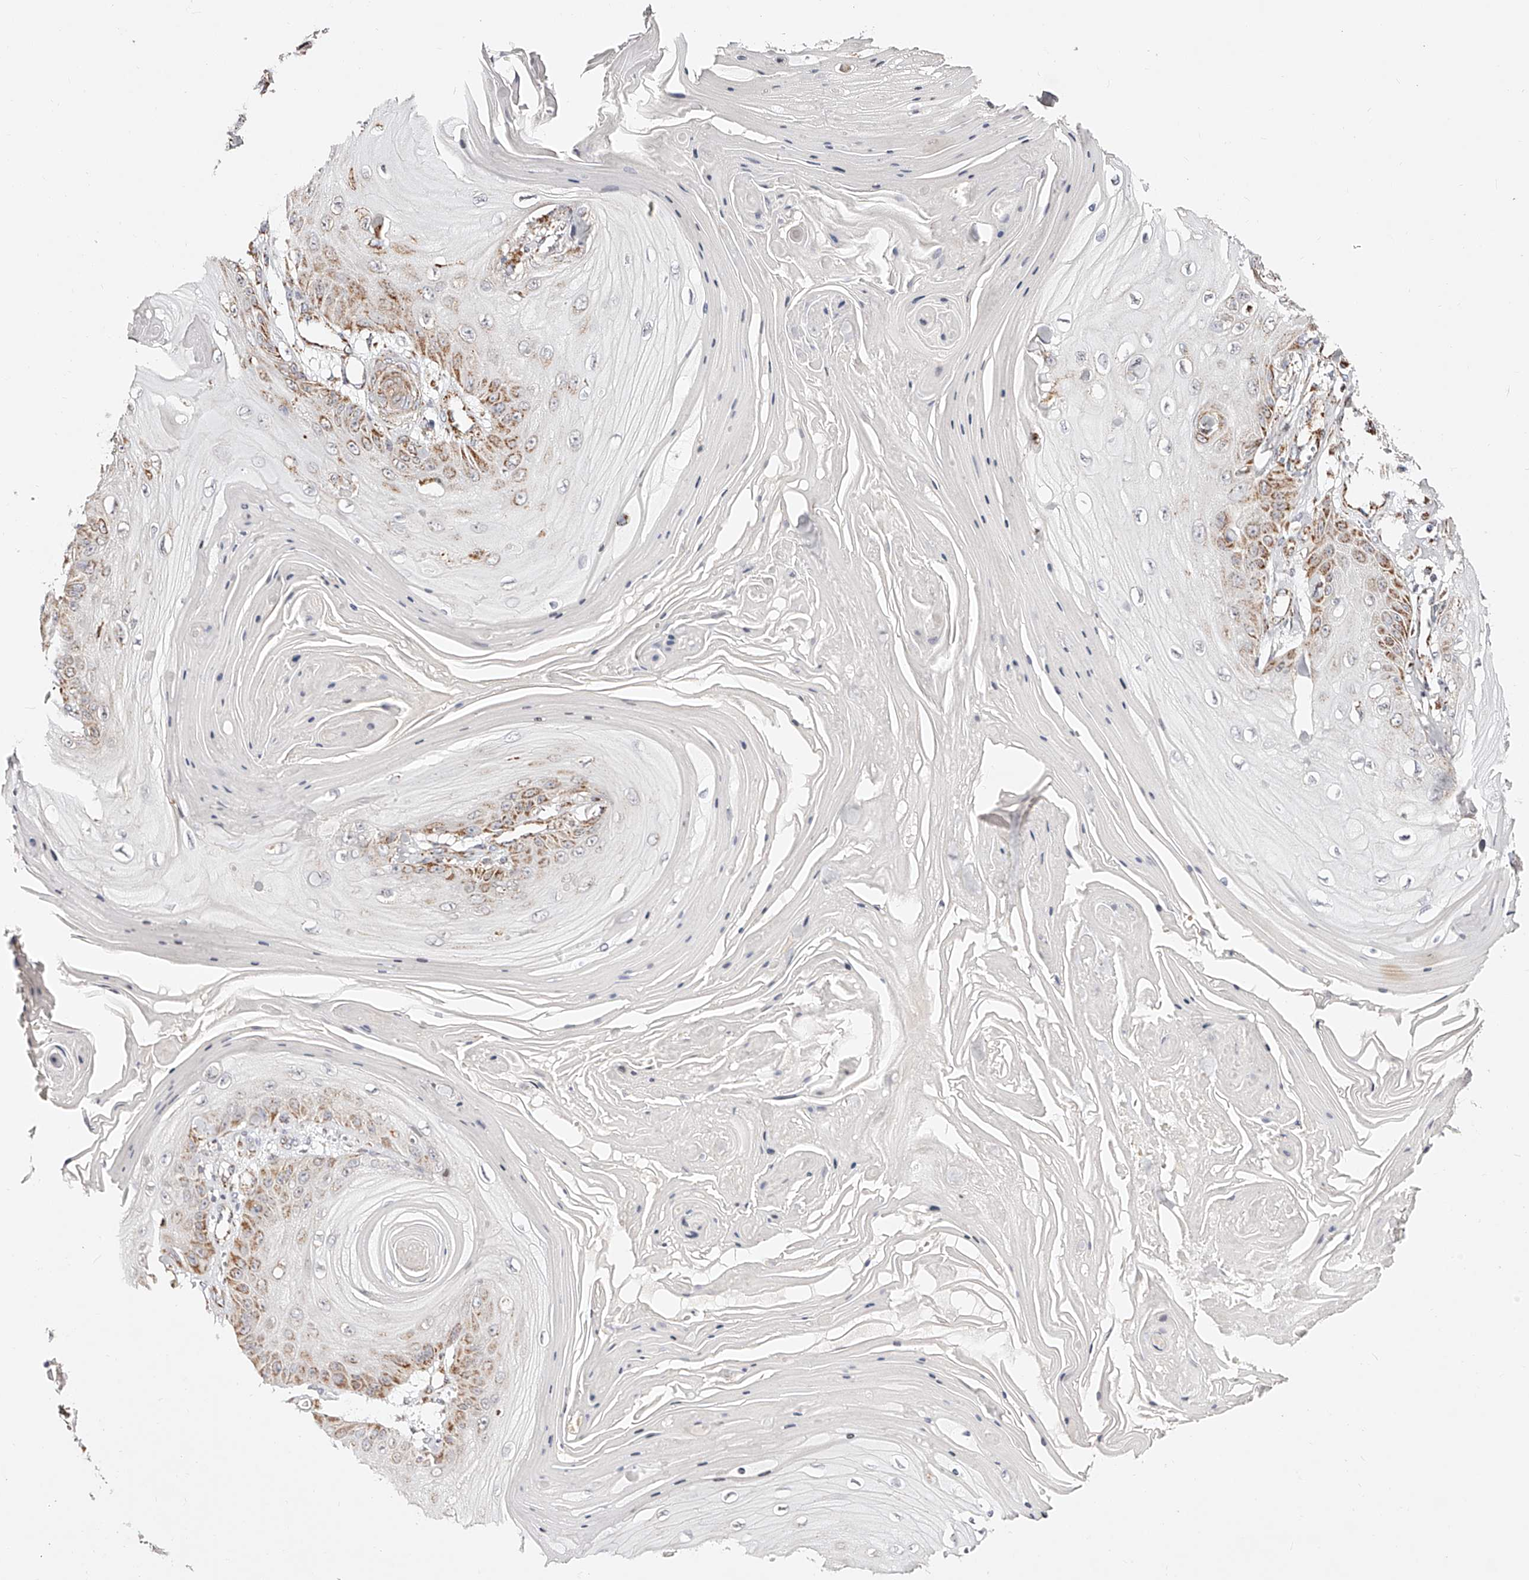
{"staining": {"intensity": "moderate", "quantity": "<25%", "location": "cytoplasmic/membranous"}, "tissue": "skin cancer", "cell_type": "Tumor cells", "image_type": "cancer", "snomed": [{"axis": "morphology", "description": "Squamous cell carcinoma, NOS"}, {"axis": "topography", "description": "Skin"}], "caption": "Immunohistochemistry (IHC) image of neoplastic tissue: skin squamous cell carcinoma stained using immunohistochemistry (IHC) shows low levels of moderate protein expression localized specifically in the cytoplasmic/membranous of tumor cells, appearing as a cytoplasmic/membranous brown color.", "gene": "NDUFV3", "patient": {"sex": "male", "age": 74}}